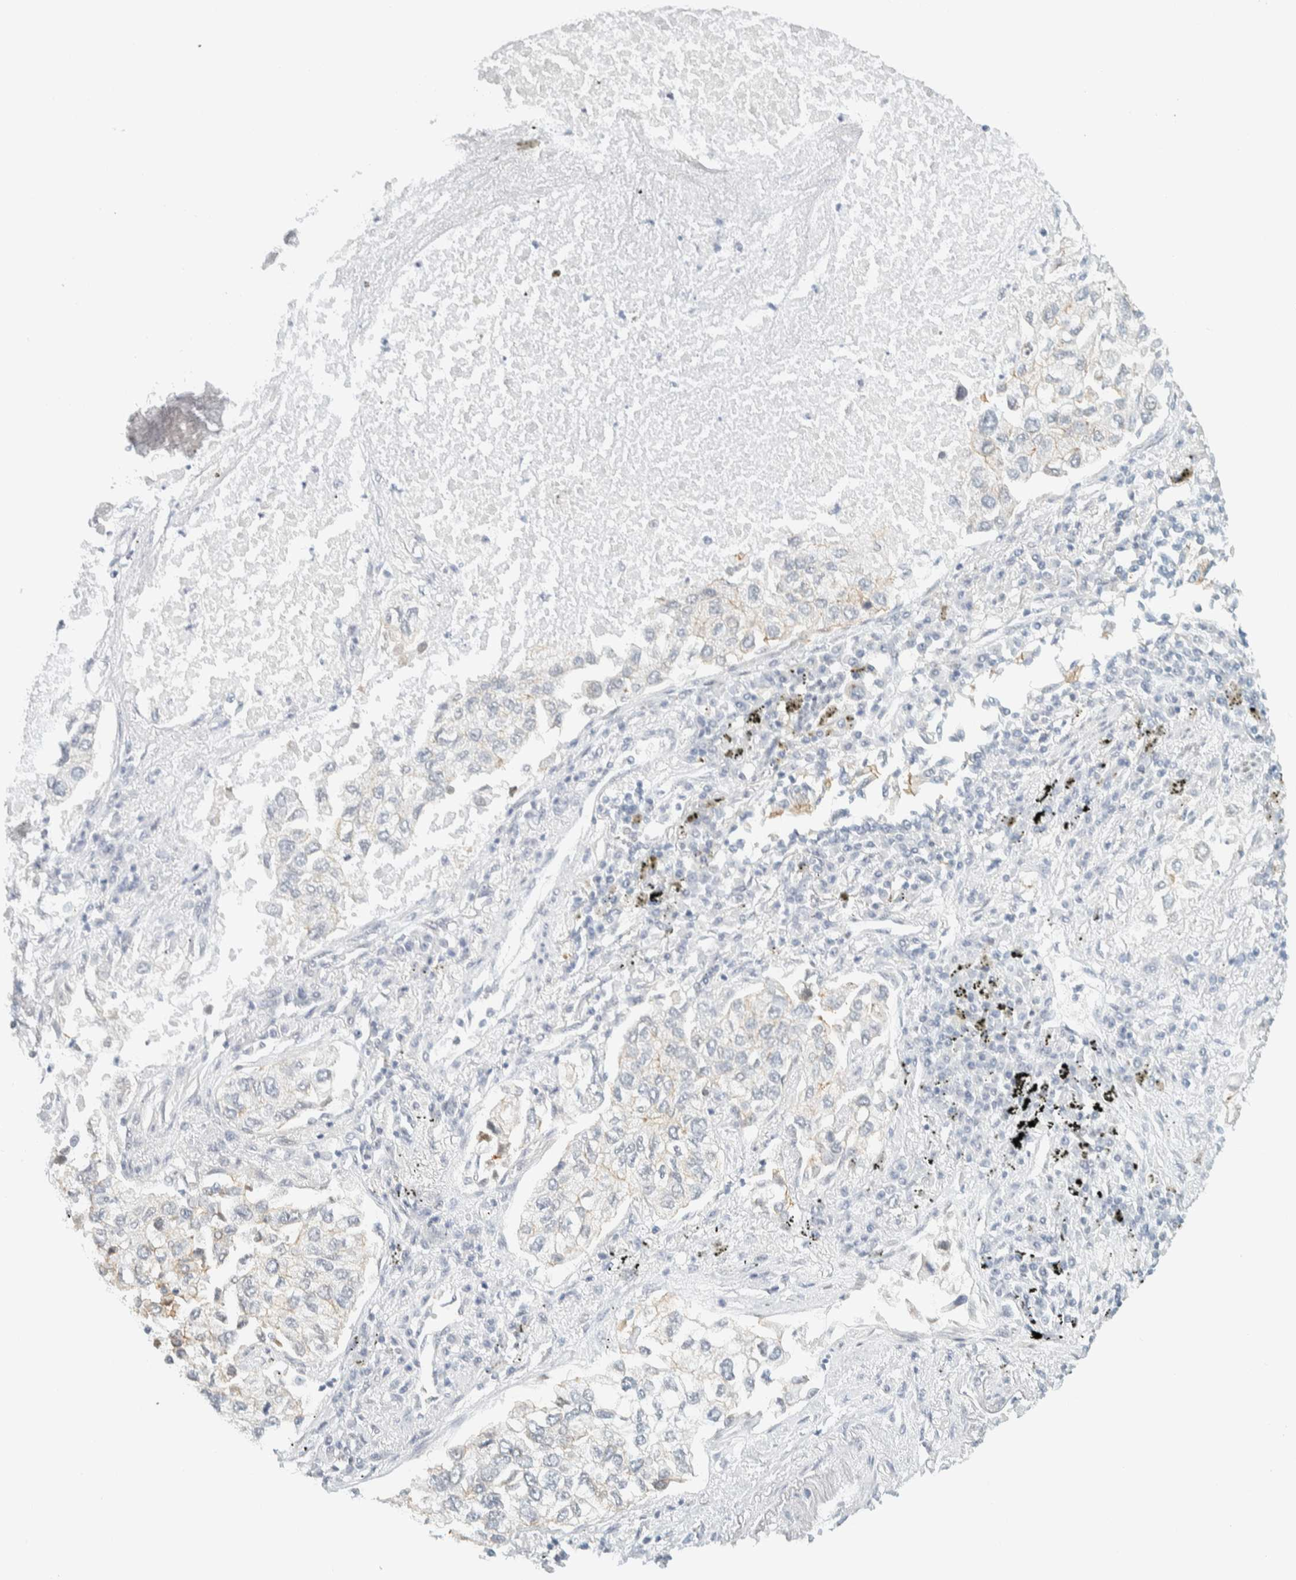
{"staining": {"intensity": "weak", "quantity": "25%-75%", "location": "cytoplasmic/membranous"}, "tissue": "lung cancer", "cell_type": "Tumor cells", "image_type": "cancer", "snomed": [{"axis": "morphology", "description": "Inflammation, NOS"}, {"axis": "morphology", "description": "Adenocarcinoma, NOS"}, {"axis": "topography", "description": "Lung"}], "caption": "High-power microscopy captured an IHC photomicrograph of lung cancer (adenocarcinoma), revealing weak cytoplasmic/membranous positivity in approximately 25%-75% of tumor cells.", "gene": "C1QTNF12", "patient": {"sex": "male", "age": 63}}